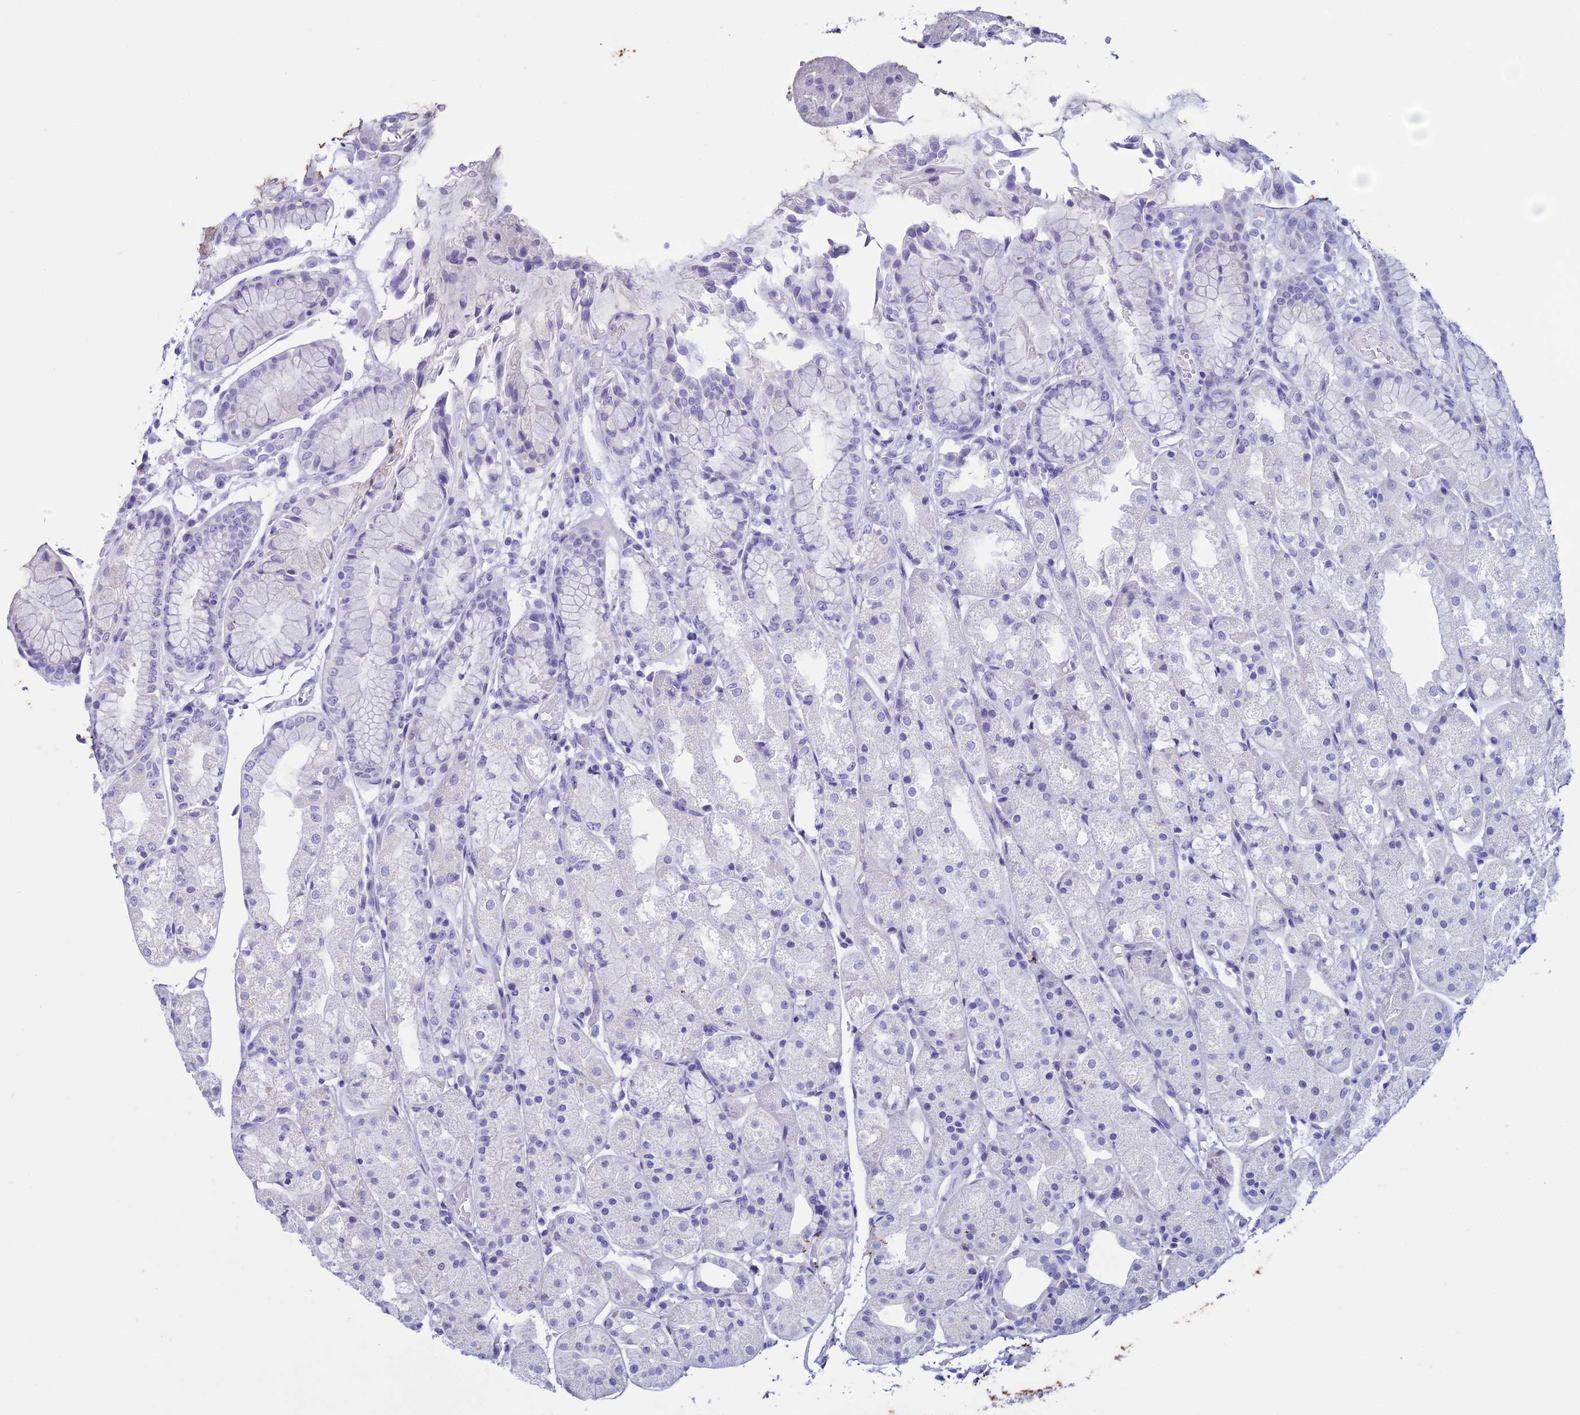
{"staining": {"intensity": "negative", "quantity": "none", "location": "none"}, "tissue": "stomach", "cell_type": "Glandular cells", "image_type": "normal", "snomed": [{"axis": "morphology", "description": "Normal tissue, NOS"}, {"axis": "topography", "description": "Stomach, upper"}], "caption": "High magnification brightfield microscopy of unremarkable stomach stained with DAB (brown) and counterstained with hematoxylin (blue): glandular cells show no significant expression. (DAB IHC with hematoxylin counter stain).", "gene": "CLEC2L", "patient": {"sex": "male", "age": 72}}